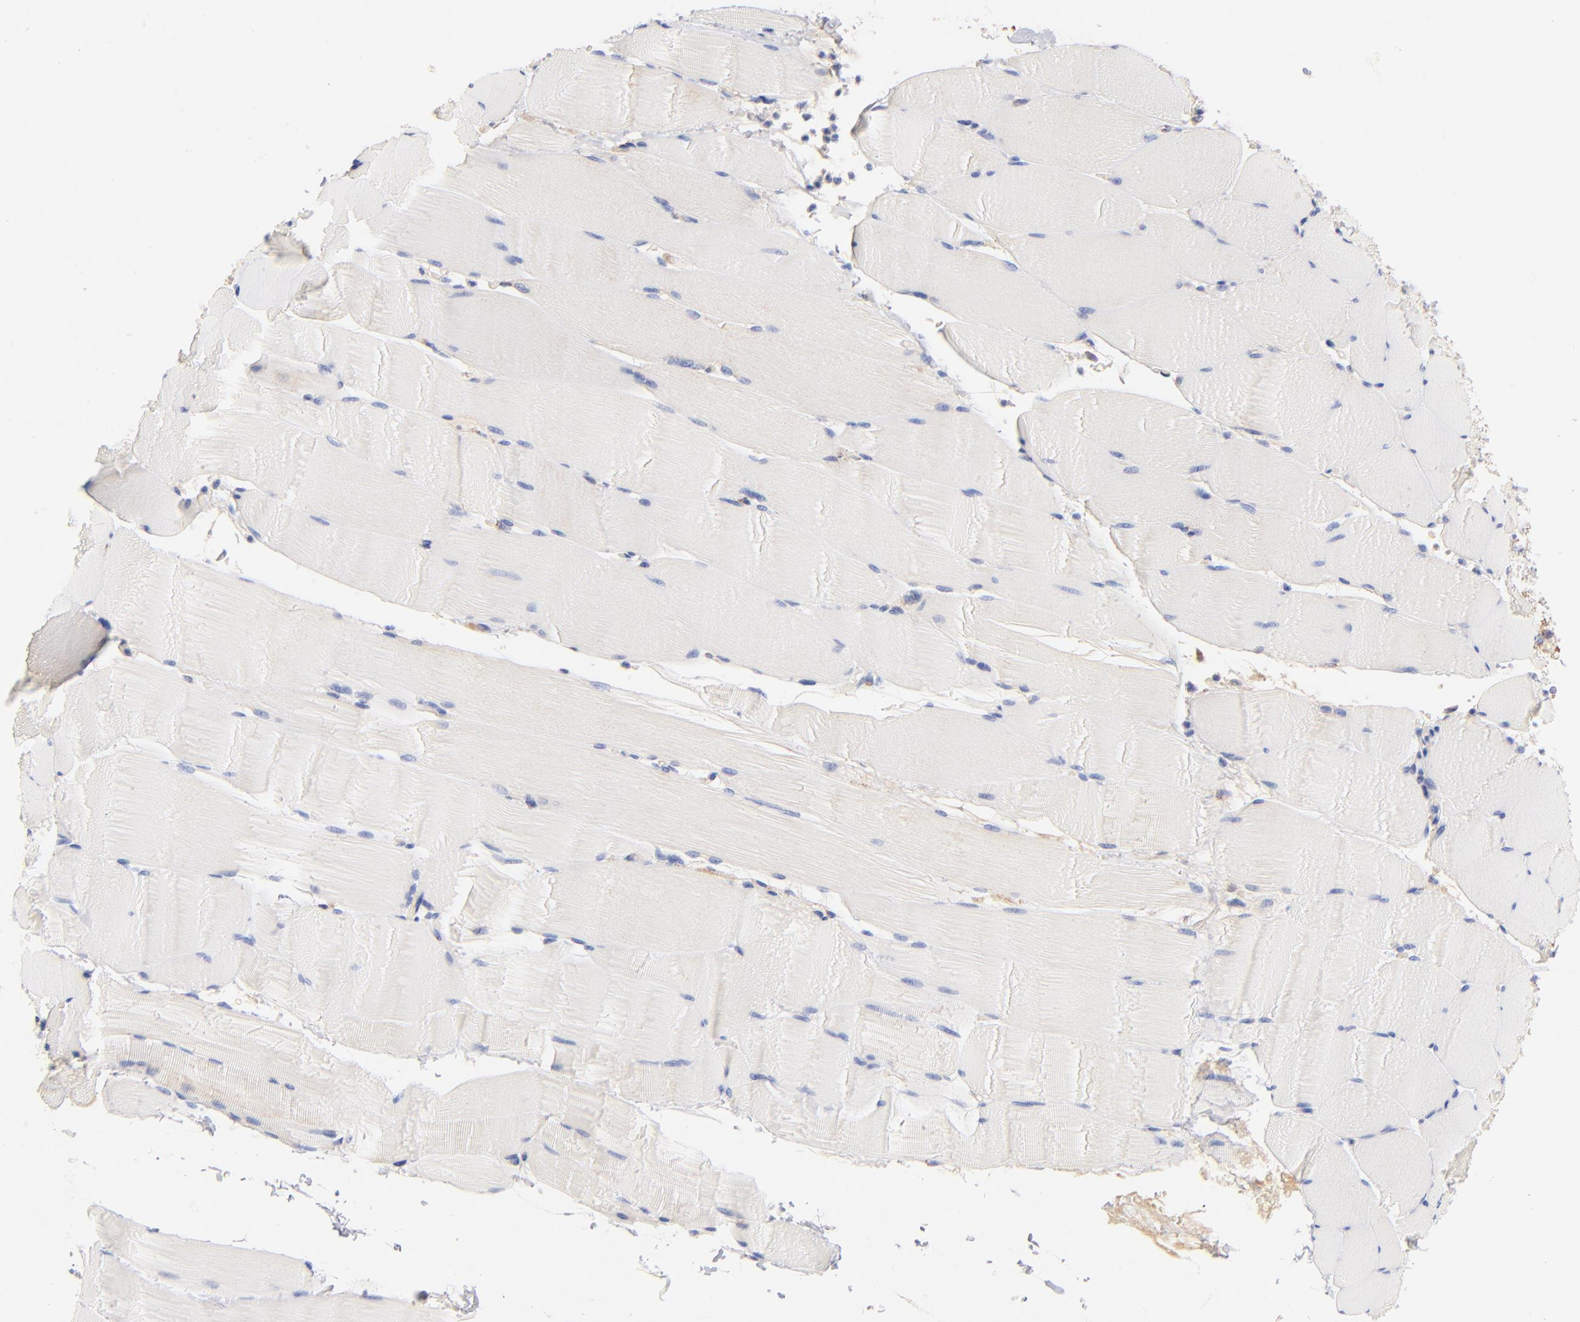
{"staining": {"intensity": "weak", "quantity": "25%-75%", "location": "cytoplasmic/membranous"}, "tissue": "skeletal muscle", "cell_type": "Myocytes", "image_type": "normal", "snomed": [{"axis": "morphology", "description": "Normal tissue, NOS"}, {"axis": "topography", "description": "Skeletal muscle"}], "caption": "Weak cytoplasmic/membranous protein expression is seen in approximately 25%-75% of myocytes in skeletal muscle.", "gene": "DLAT", "patient": {"sex": "male", "age": 62}}